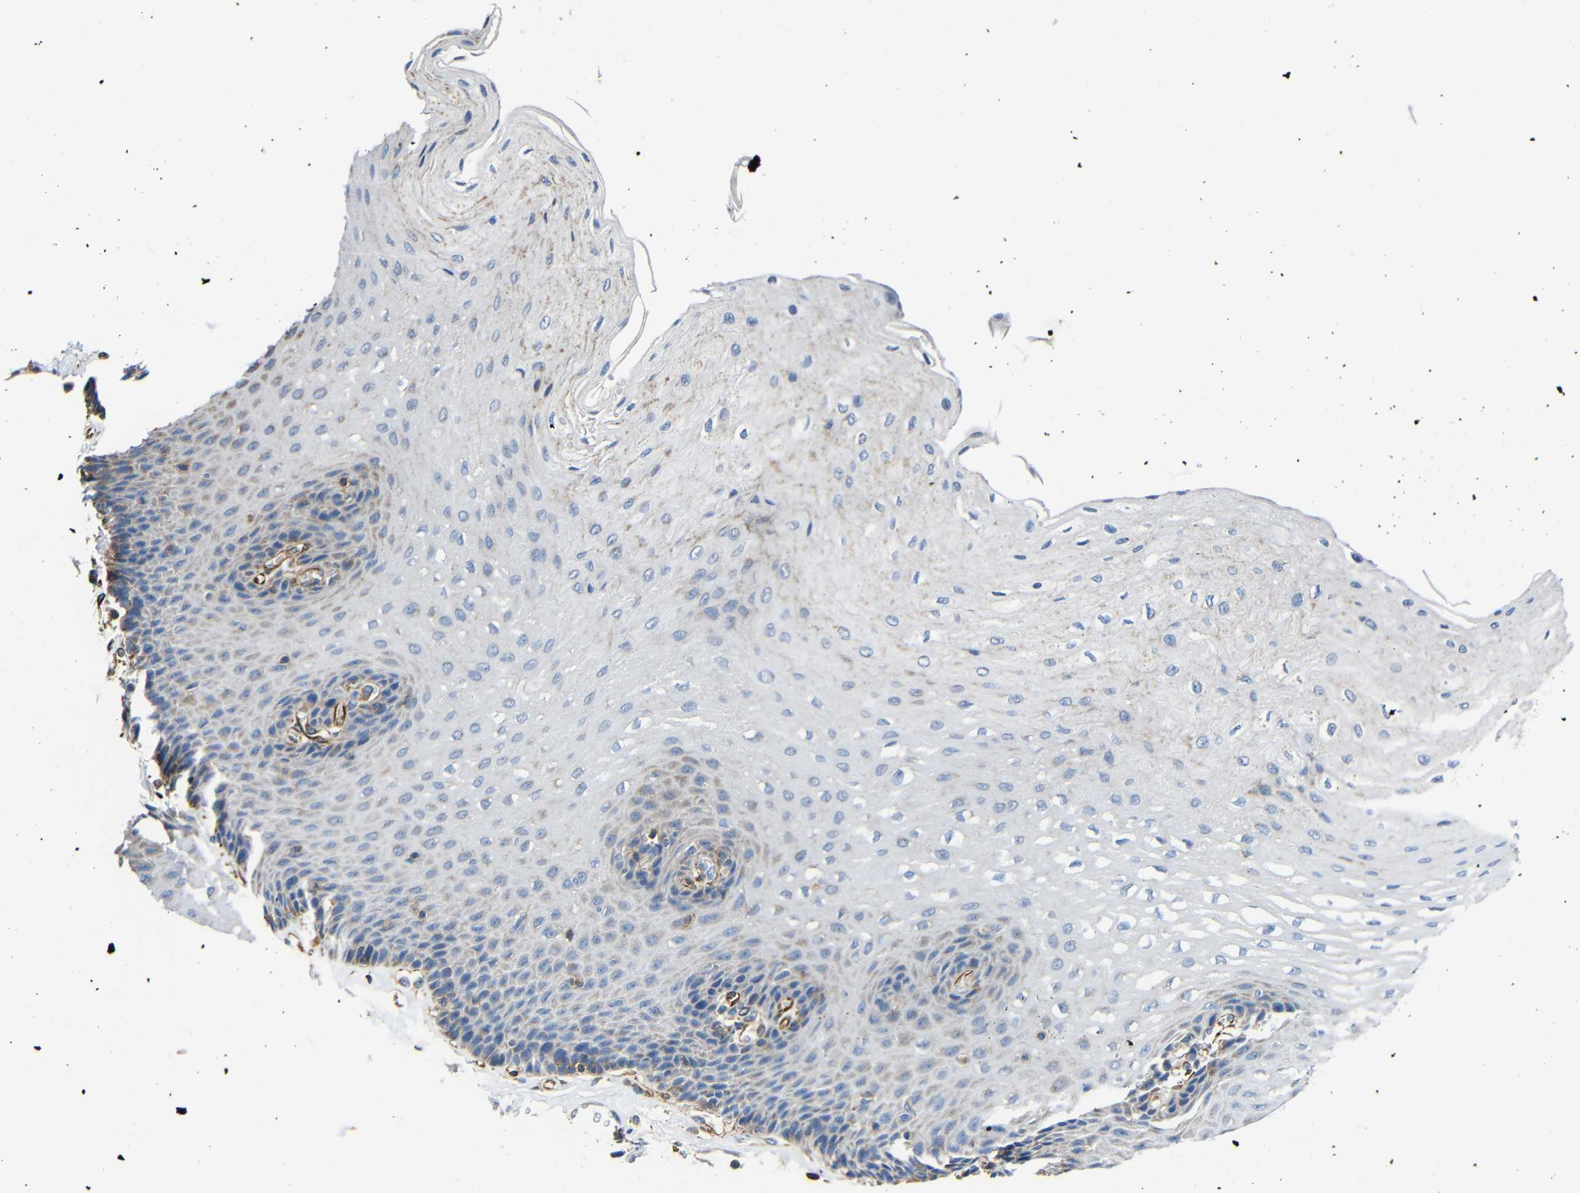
{"staining": {"intensity": "moderate", "quantity": "<25%", "location": "cytoplasmic/membranous"}, "tissue": "esophagus", "cell_type": "Squamous epithelial cells", "image_type": "normal", "snomed": [{"axis": "morphology", "description": "Normal tissue, NOS"}, {"axis": "topography", "description": "Esophagus"}], "caption": "A high-resolution image shows IHC staining of unremarkable esophagus, which displays moderate cytoplasmic/membranous expression in about <25% of squamous epithelial cells.", "gene": "IGSF10", "patient": {"sex": "female", "age": 72}}